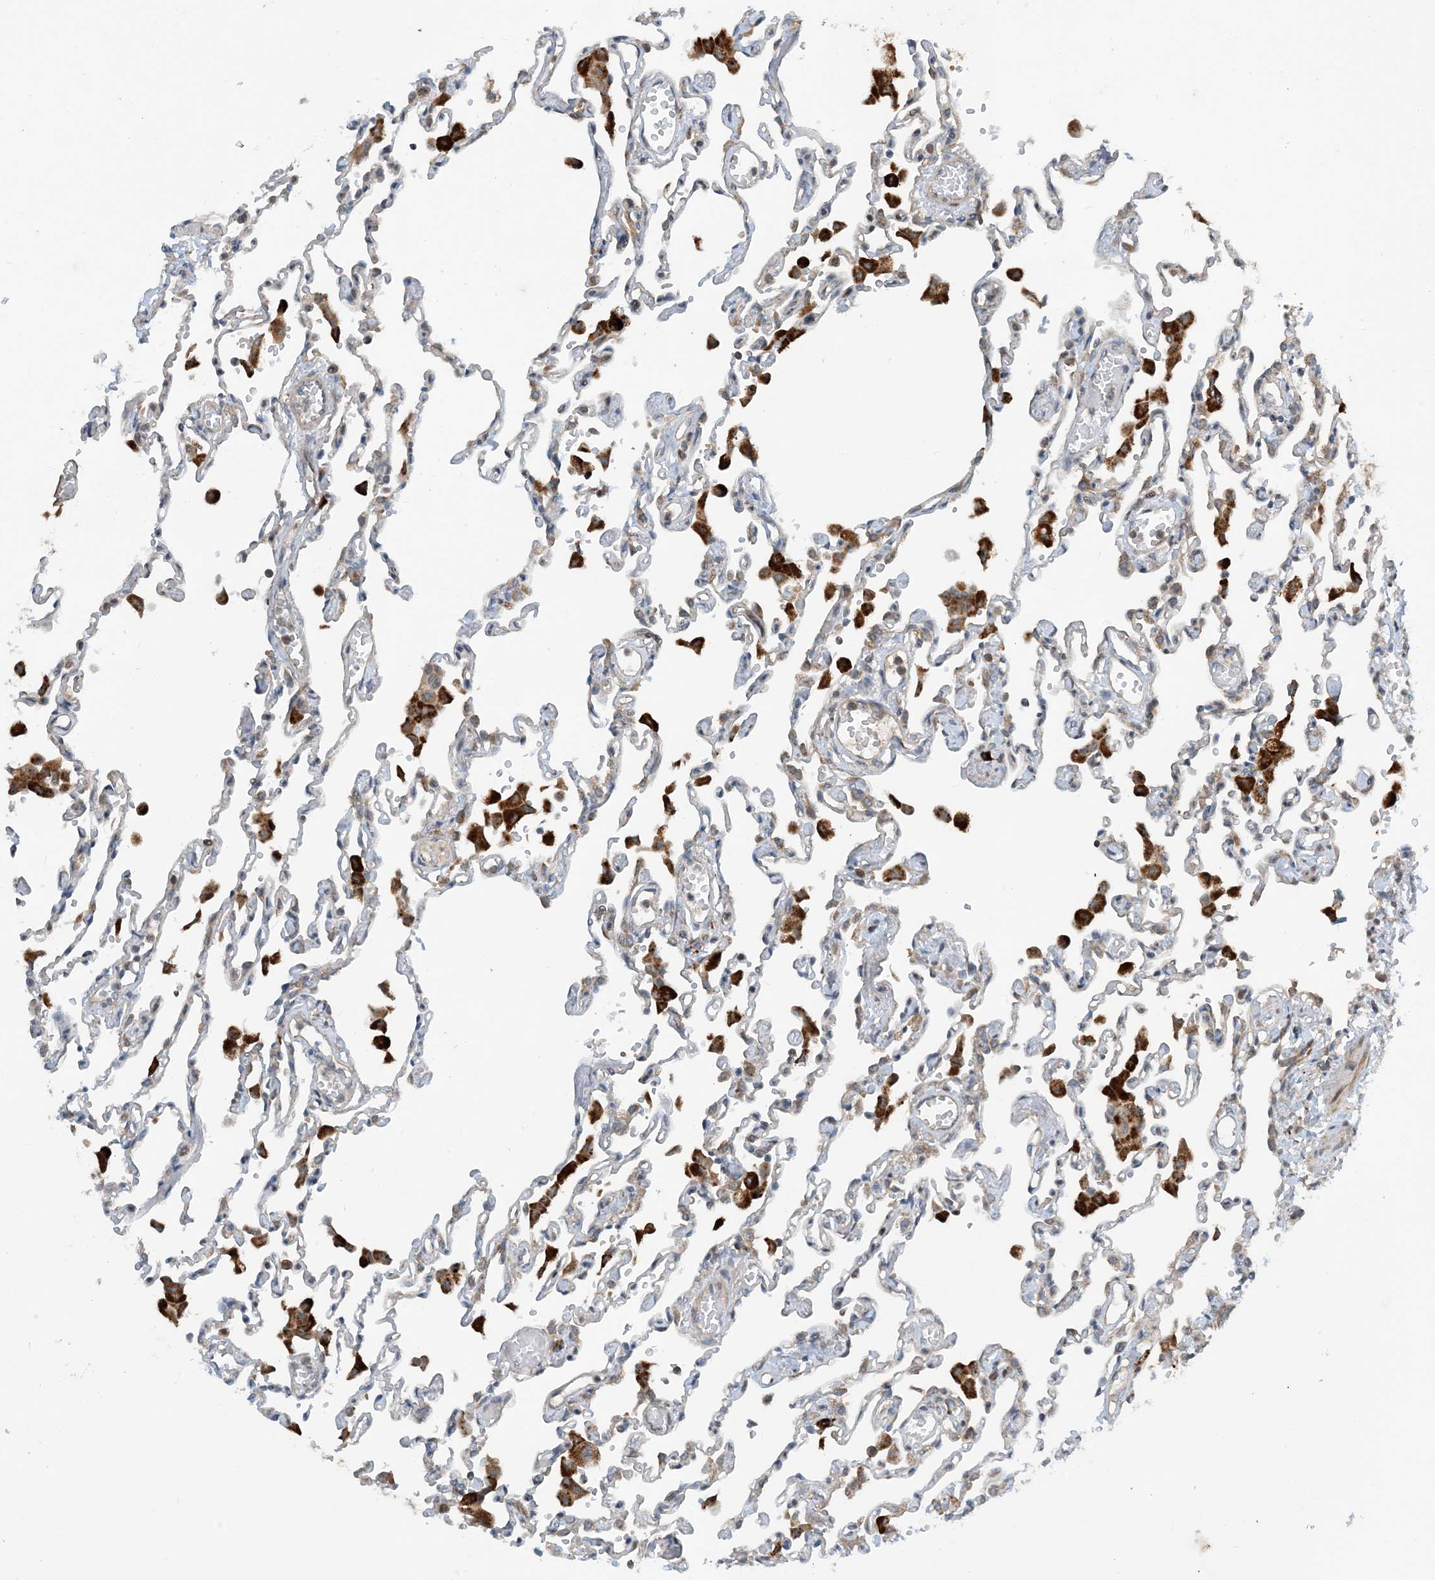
{"staining": {"intensity": "weak", "quantity": "25%-75%", "location": "cytoplasmic/membranous"}, "tissue": "lung", "cell_type": "Alveolar cells", "image_type": "normal", "snomed": [{"axis": "morphology", "description": "Normal tissue, NOS"}, {"axis": "topography", "description": "Bronchus"}, {"axis": "topography", "description": "Lung"}], "caption": "Unremarkable lung was stained to show a protein in brown. There is low levels of weak cytoplasmic/membranous positivity in about 25%-75% of alveolar cells.", "gene": "PHOSPHO2", "patient": {"sex": "female", "age": 49}}